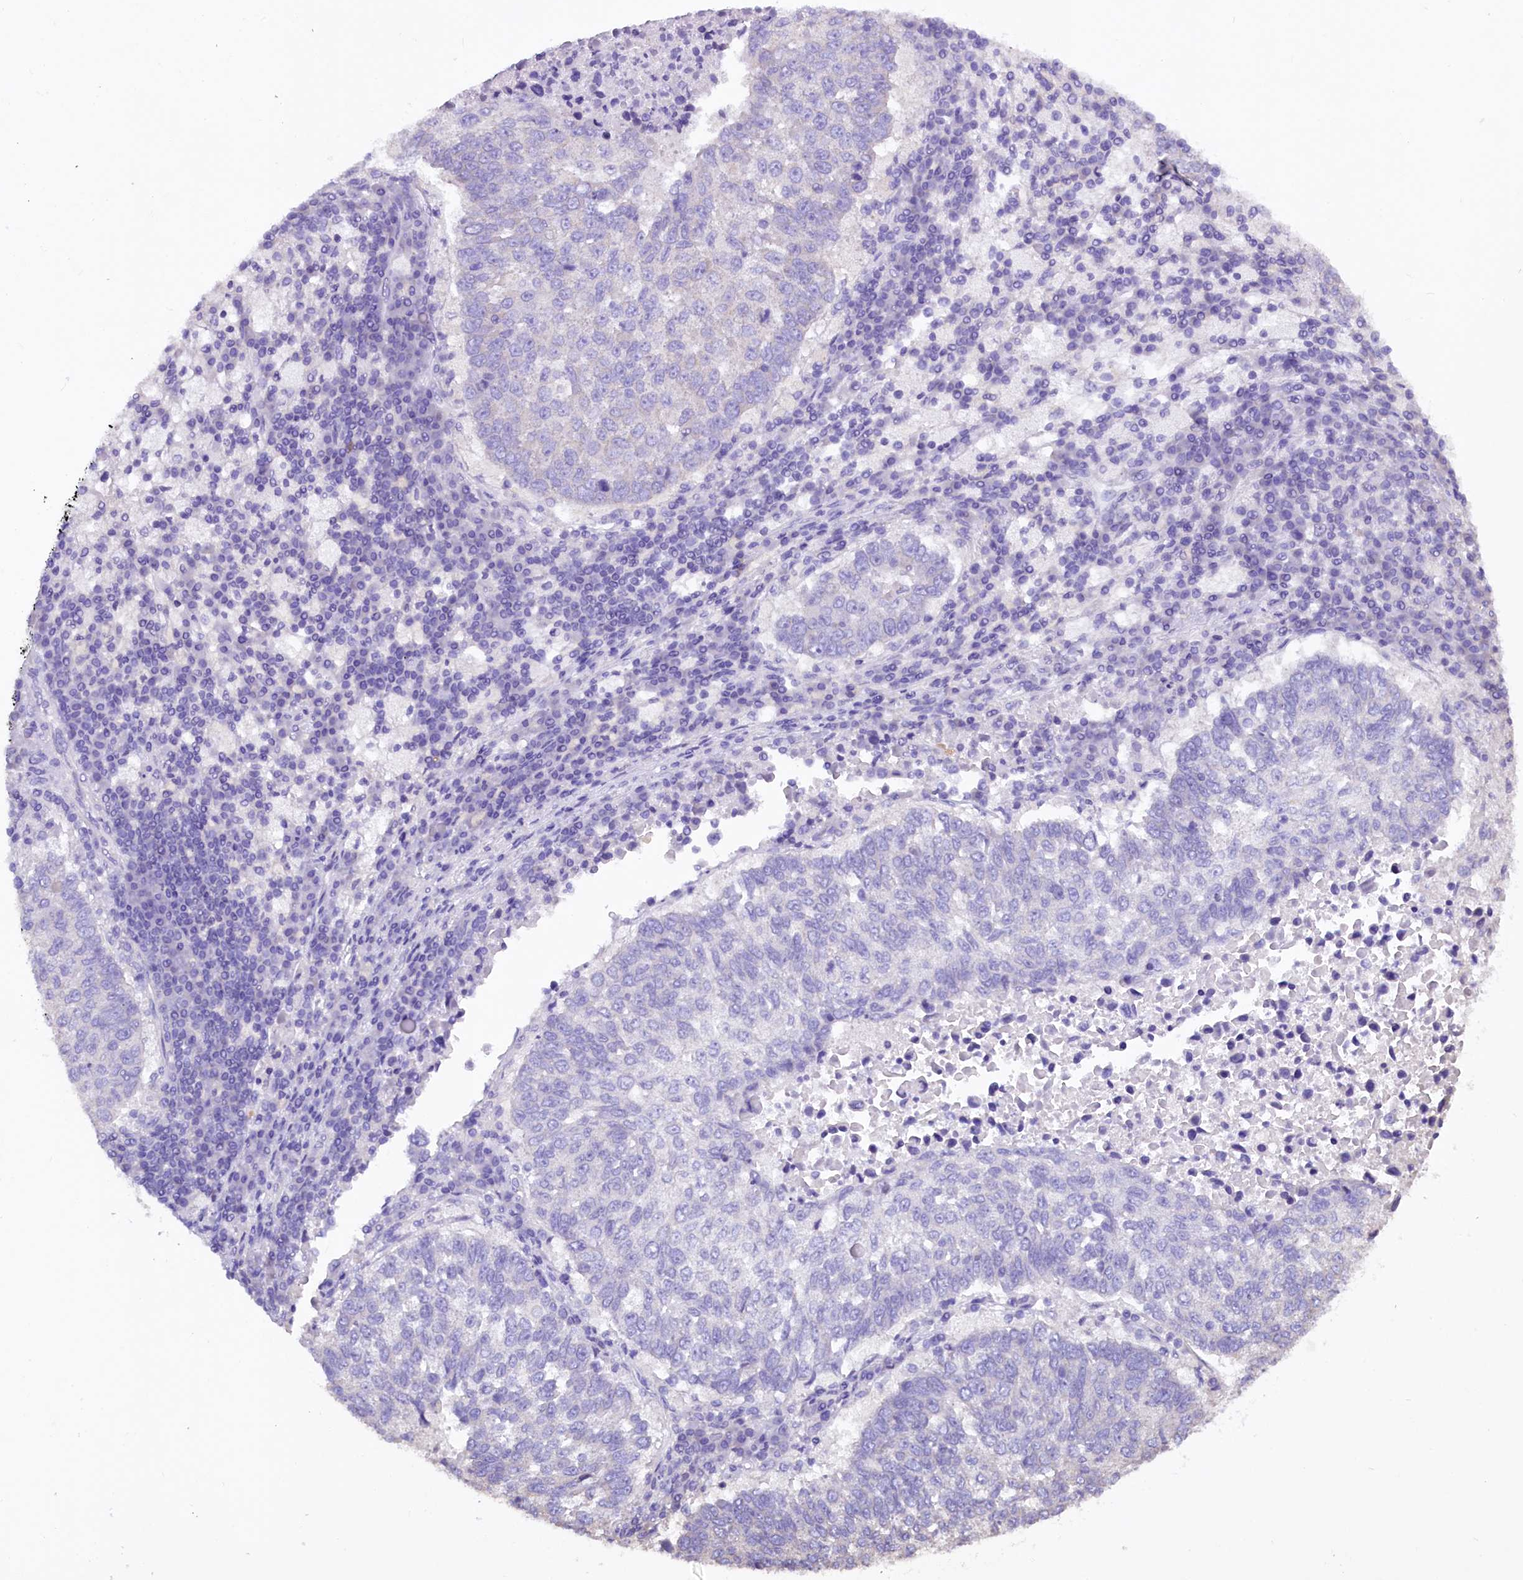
{"staining": {"intensity": "negative", "quantity": "none", "location": "none"}, "tissue": "lung cancer", "cell_type": "Tumor cells", "image_type": "cancer", "snomed": [{"axis": "morphology", "description": "Squamous cell carcinoma, NOS"}, {"axis": "topography", "description": "Lung"}], "caption": "Tumor cells are negative for brown protein staining in lung squamous cell carcinoma.", "gene": "AP3B2", "patient": {"sex": "male", "age": 73}}